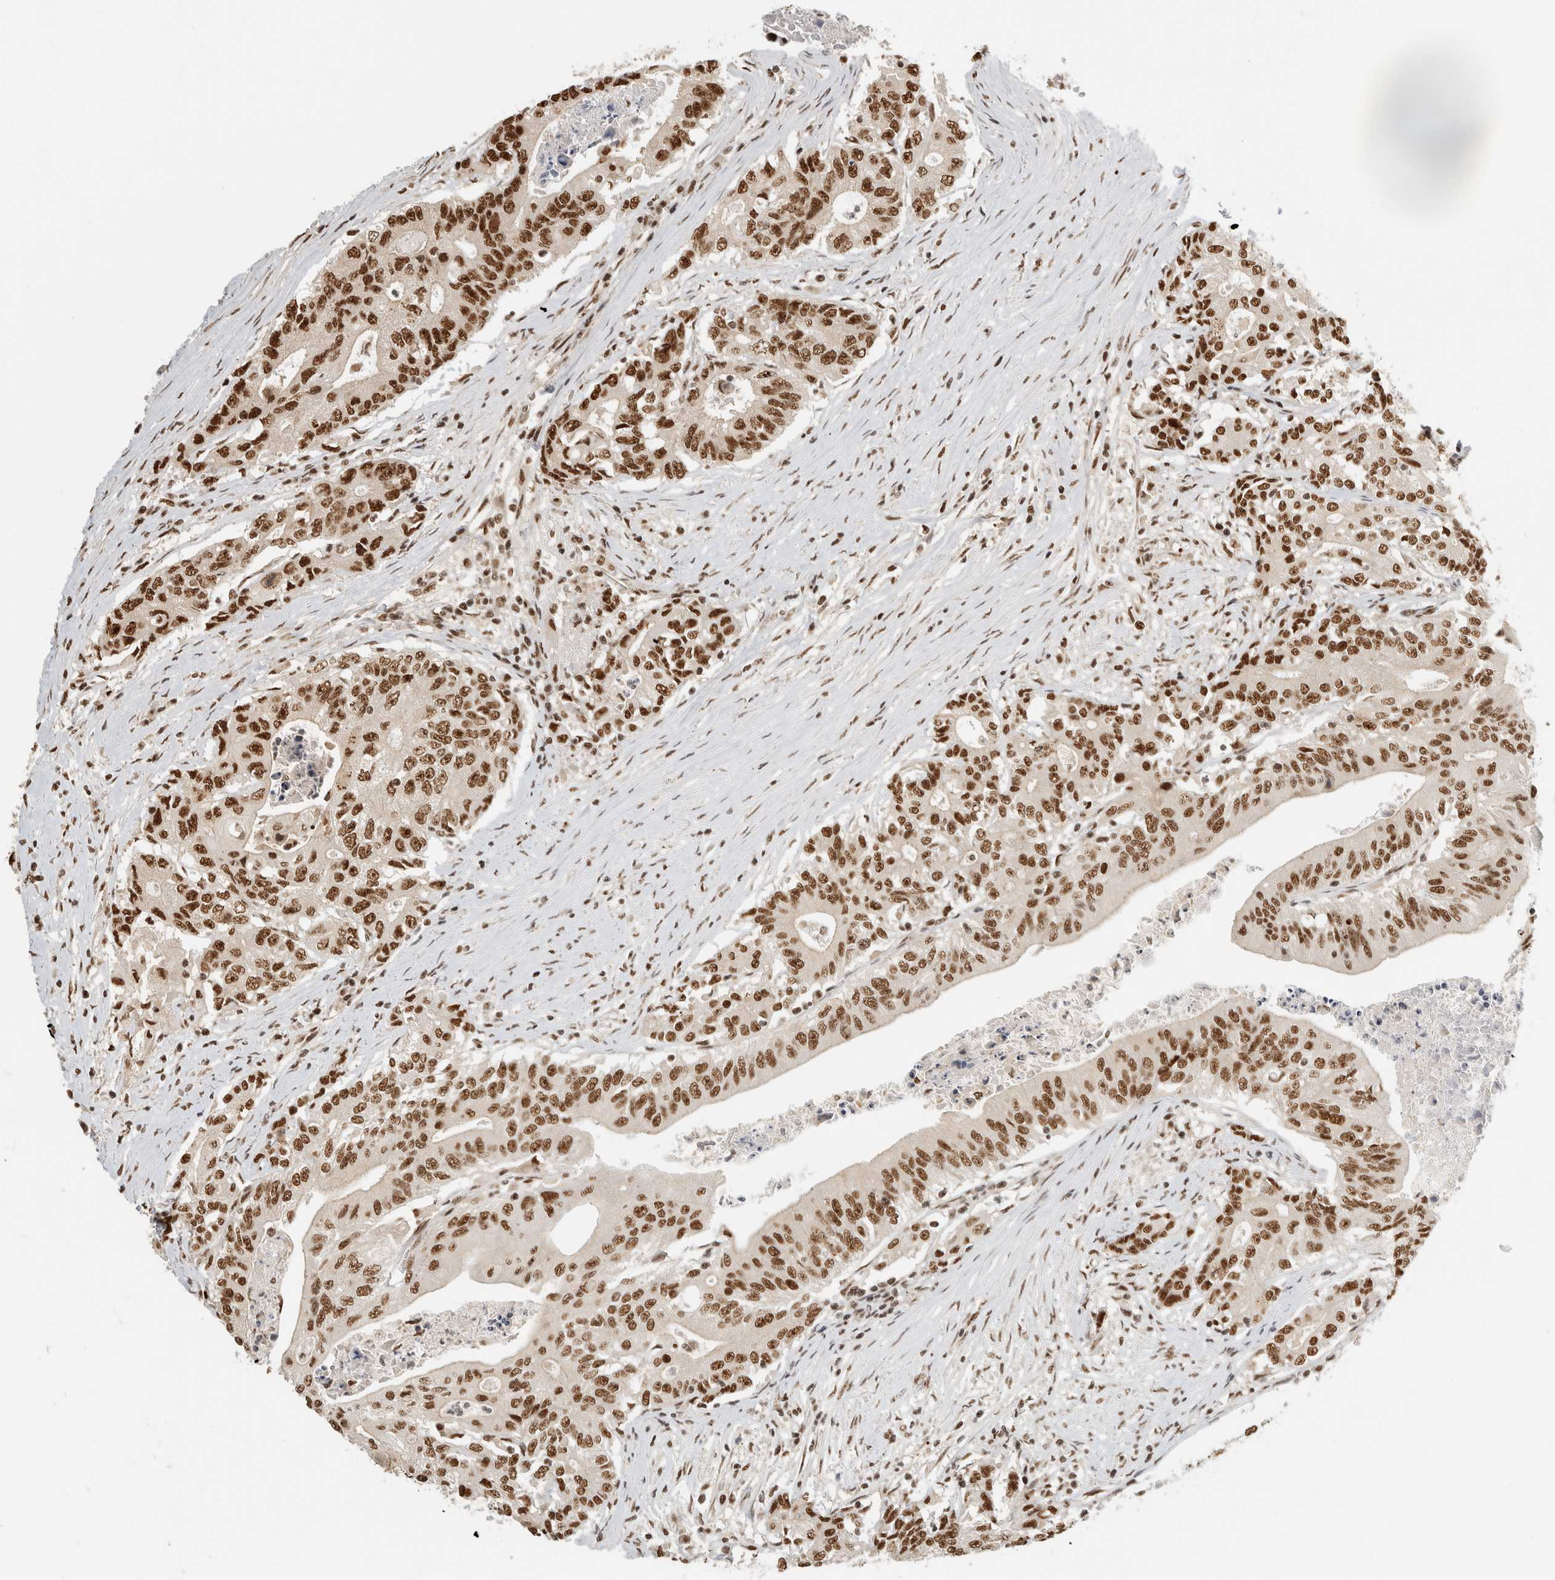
{"staining": {"intensity": "strong", "quantity": ">75%", "location": "nuclear"}, "tissue": "colorectal cancer", "cell_type": "Tumor cells", "image_type": "cancer", "snomed": [{"axis": "morphology", "description": "Adenocarcinoma, NOS"}, {"axis": "topography", "description": "Colon"}], "caption": "Colorectal cancer (adenocarcinoma) stained for a protein (brown) demonstrates strong nuclear positive expression in about >75% of tumor cells.", "gene": "EBNA1BP2", "patient": {"sex": "female", "age": 77}}